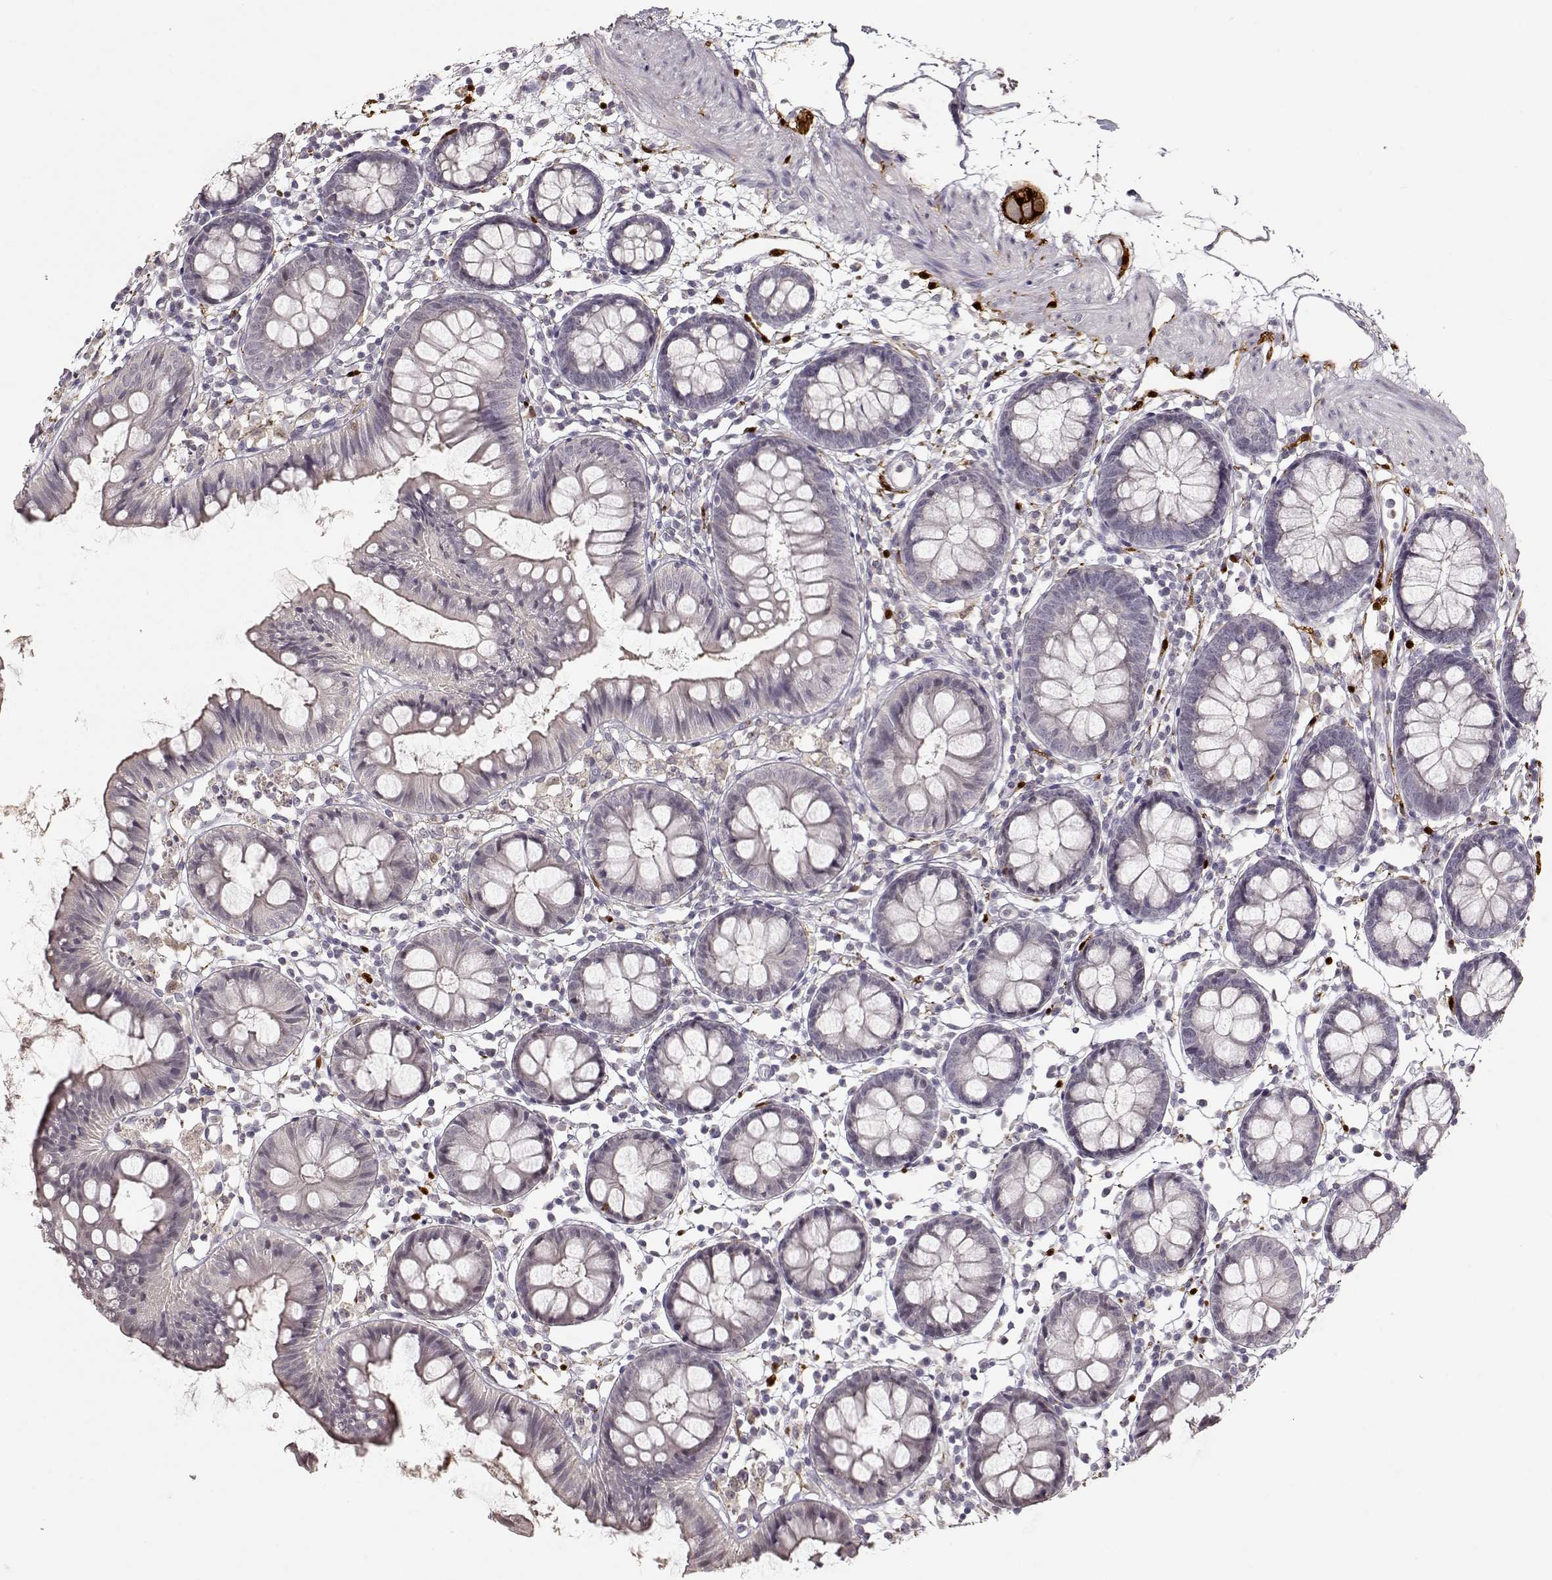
{"staining": {"intensity": "negative", "quantity": "none", "location": "none"}, "tissue": "colon", "cell_type": "Endothelial cells", "image_type": "normal", "snomed": [{"axis": "morphology", "description": "Normal tissue, NOS"}, {"axis": "topography", "description": "Colon"}], "caption": "The micrograph displays no significant expression in endothelial cells of colon.", "gene": "S100B", "patient": {"sex": "female", "age": 84}}